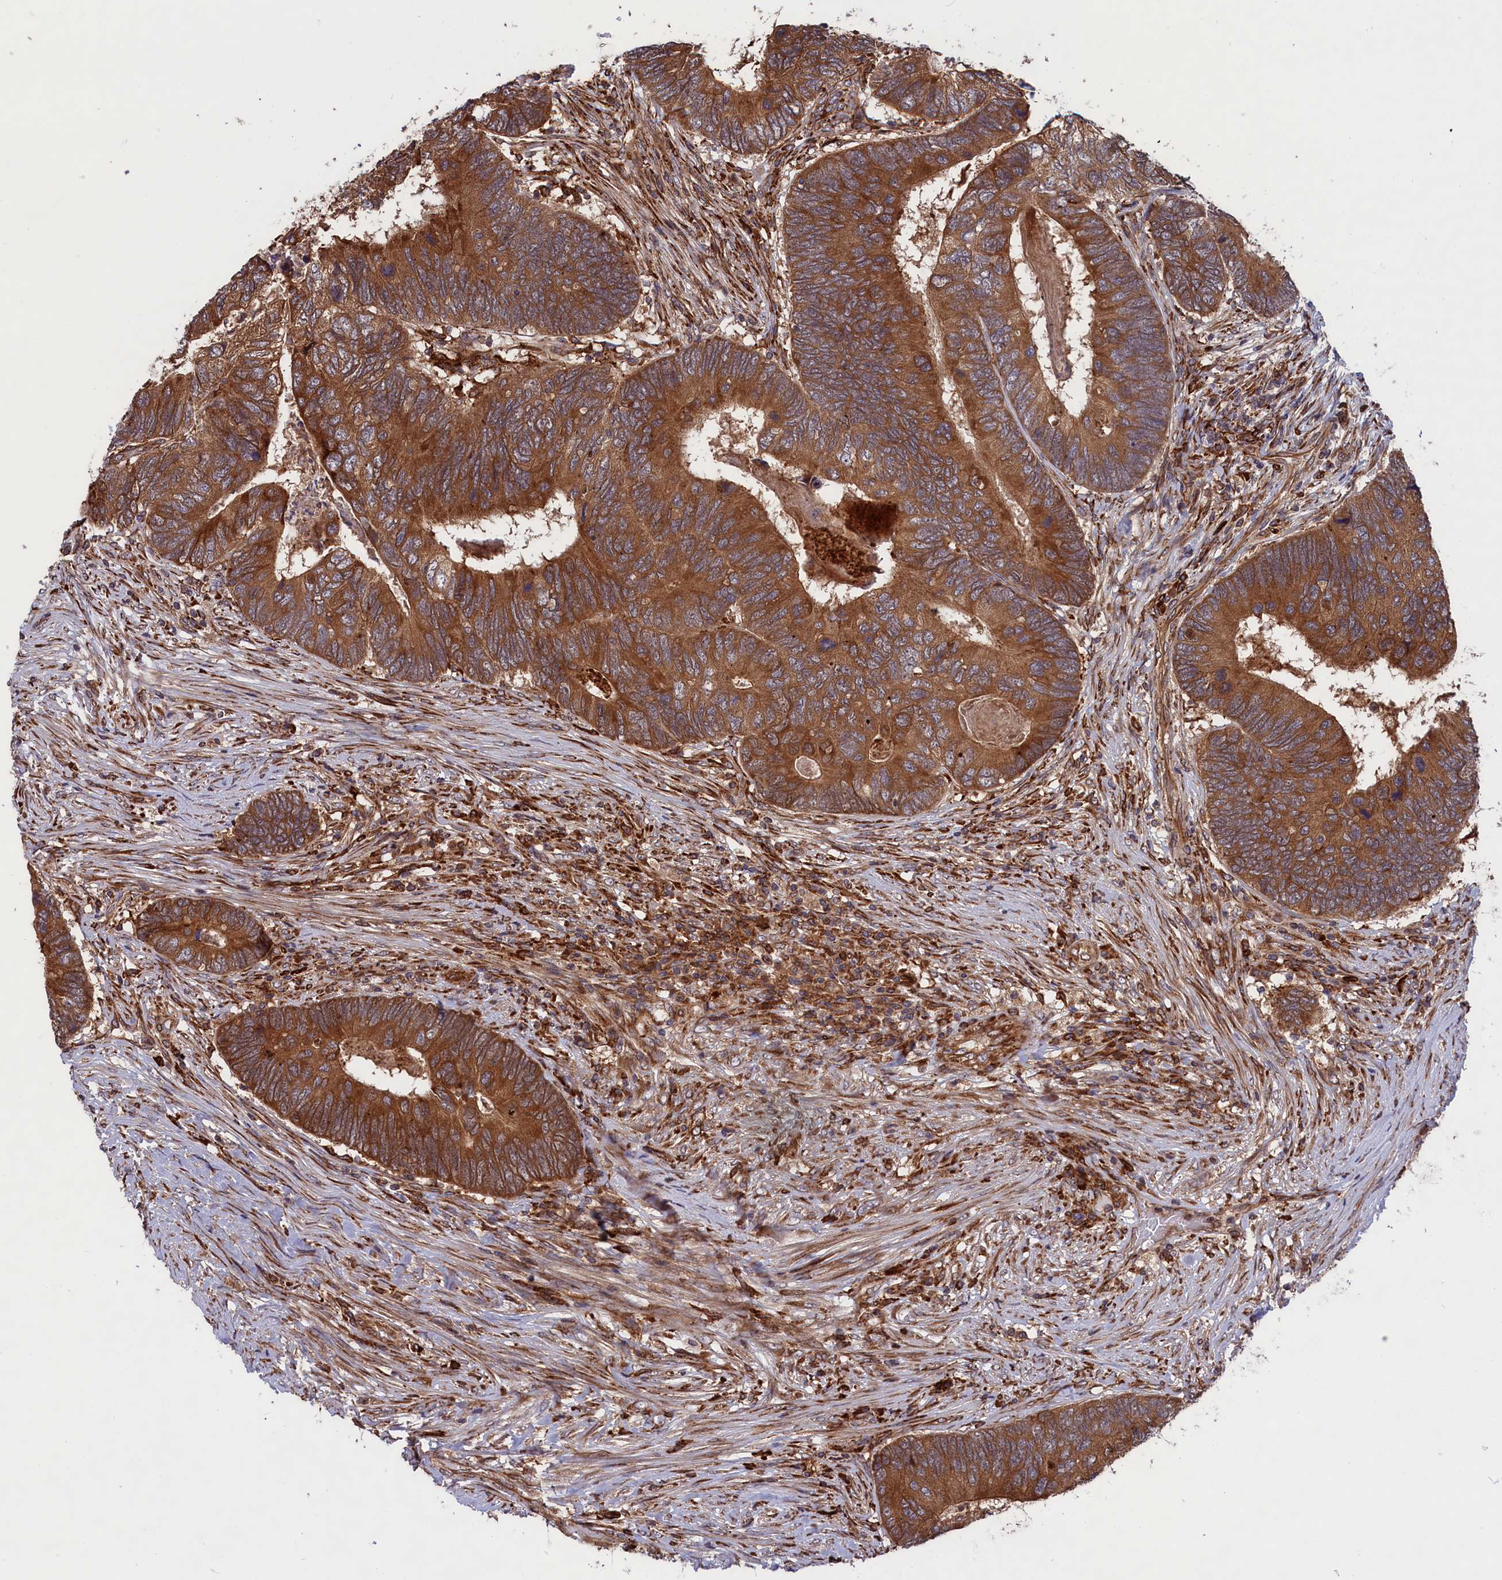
{"staining": {"intensity": "strong", "quantity": ">75%", "location": "cytoplasmic/membranous"}, "tissue": "colorectal cancer", "cell_type": "Tumor cells", "image_type": "cancer", "snomed": [{"axis": "morphology", "description": "Adenocarcinoma, NOS"}, {"axis": "topography", "description": "Colon"}], "caption": "The histopathology image shows a brown stain indicating the presence of a protein in the cytoplasmic/membranous of tumor cells in colorectal cancer. Immunohistochemistry (ihc) stains the protein of interest in brown and the nuclei are stained blue.", "gene": "PLA2G4C", "patient": {"sex": "female", "age": 67}}